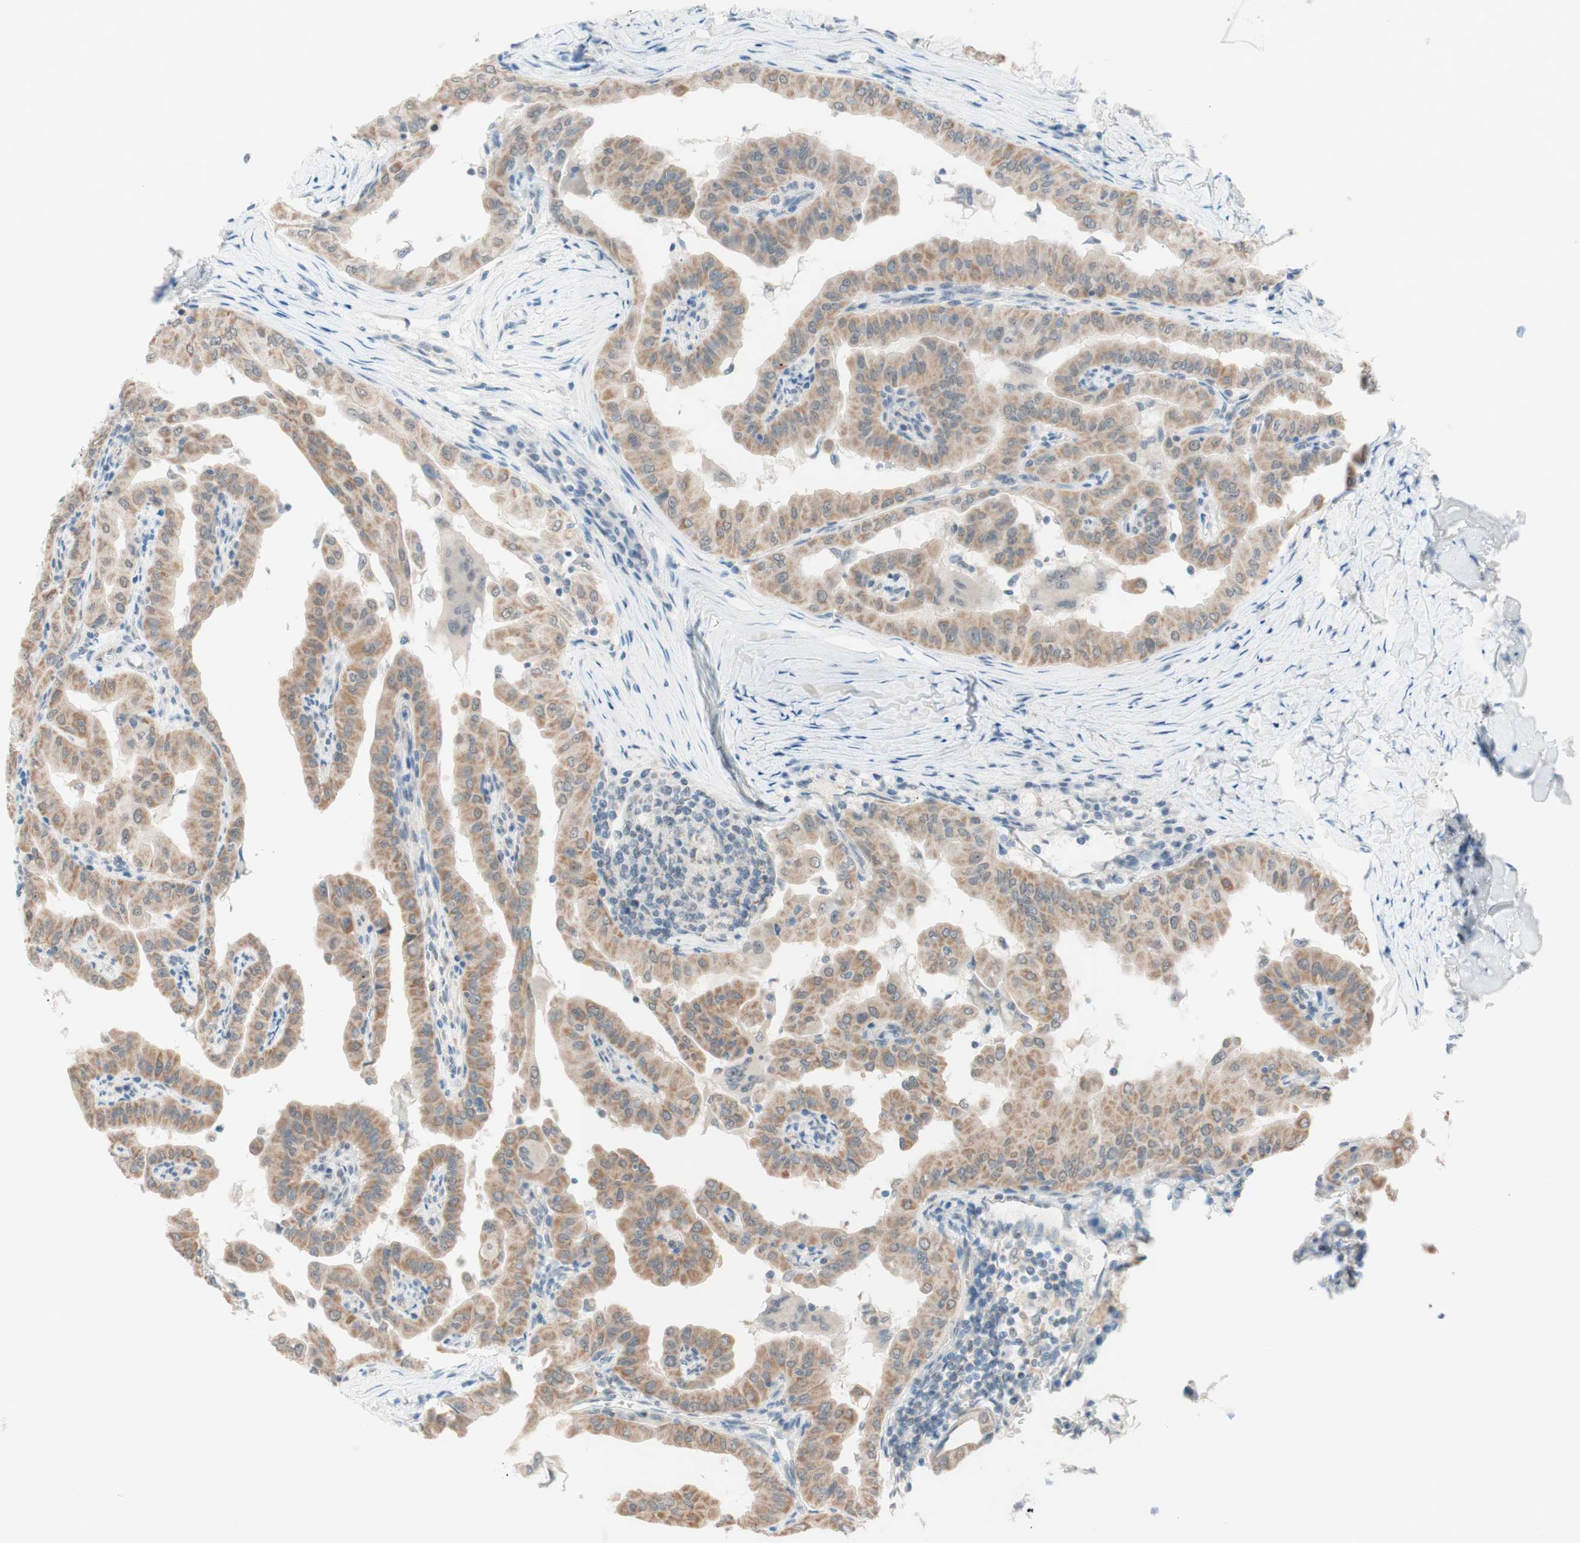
{"staining": {"intensity": "weak", "quantity": ">75%", "location": "cytoplasmic/membranous"}, "tissue": "thyroid cancer", "cell_type": "Tumor cells", "image_type": "cancer", "snomed": [{"axis": "morphology", "description": "Papillary adenocarcinoma, NOS"}, {"axis": "topography", "description": "Thyroid gland"}], "caption": "DAB (3,3'-diaminobenzidine) immunohistochemical staining of papillary adenocarcinoma (thyroid) demonstrates weak cytoplasmic/membranous protein staining in approximately >75% of tumor cells. (DAB (3,3'-diaminobenzidine) = brown stain, brightfield microscopy at high magnification).", "gene": "JPH1", "patient": {"sex": "male", "age": 33}}